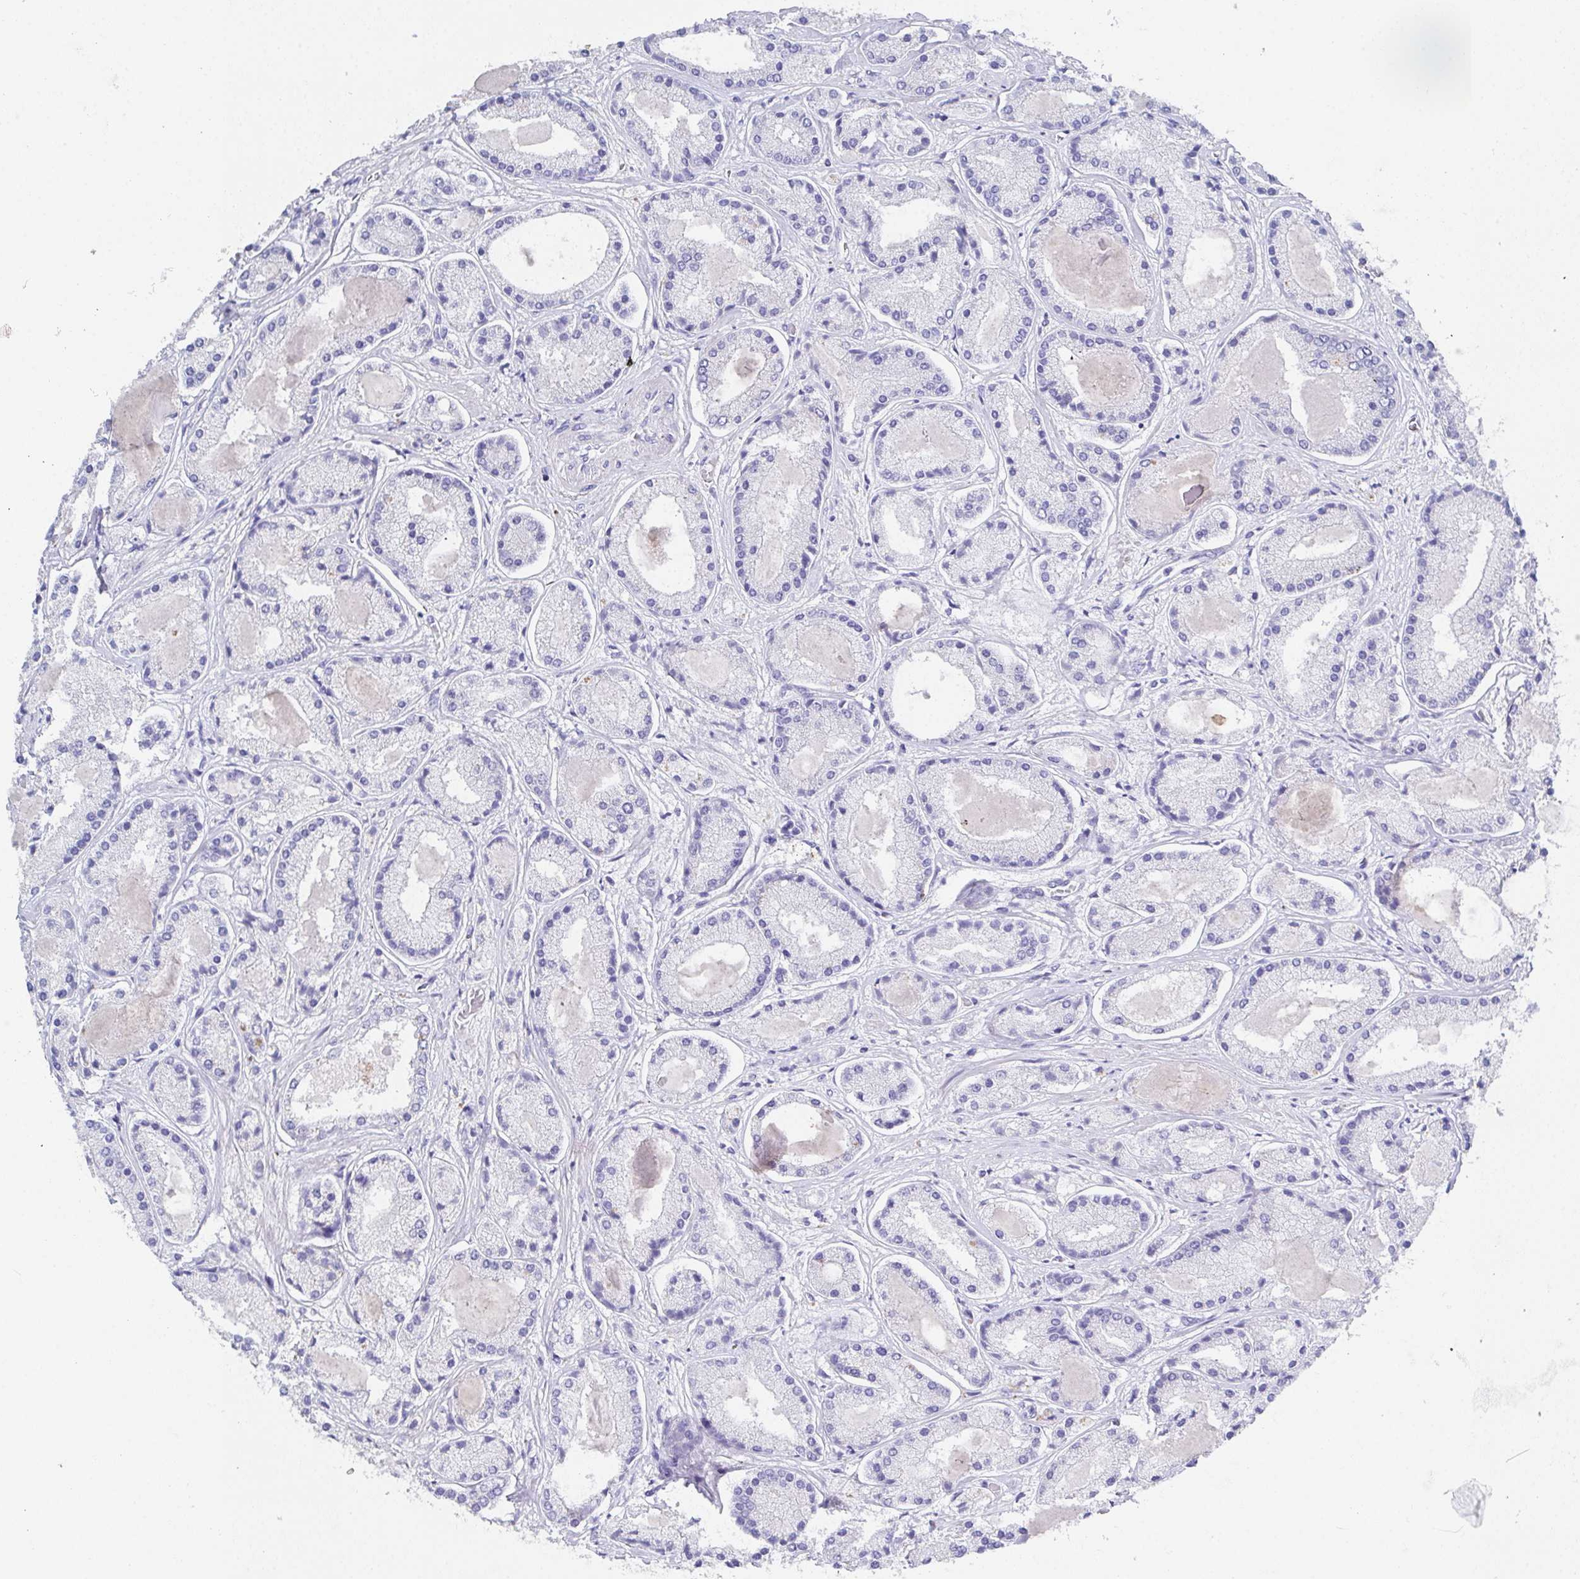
{"staining": {"intensity": "negative", "quantity": "none", "location": "none"}, "tissue": "prostate cancer", "cell_type": "Tumor cells", "image_type": "cancer", "snomed": [{"axis": "morphology", "description": "Adenocarcinoma, High grade"}, {"axis": "topography", "description": "Prostate"}], "caption": "Human high-grade adenocarcinoma (prostate) stained for a protein using immunohistochemistry demonstrates no positivity in tumor cells.", "gene": "SSC4D", "patient": {"sex": "male", "age": 67}}